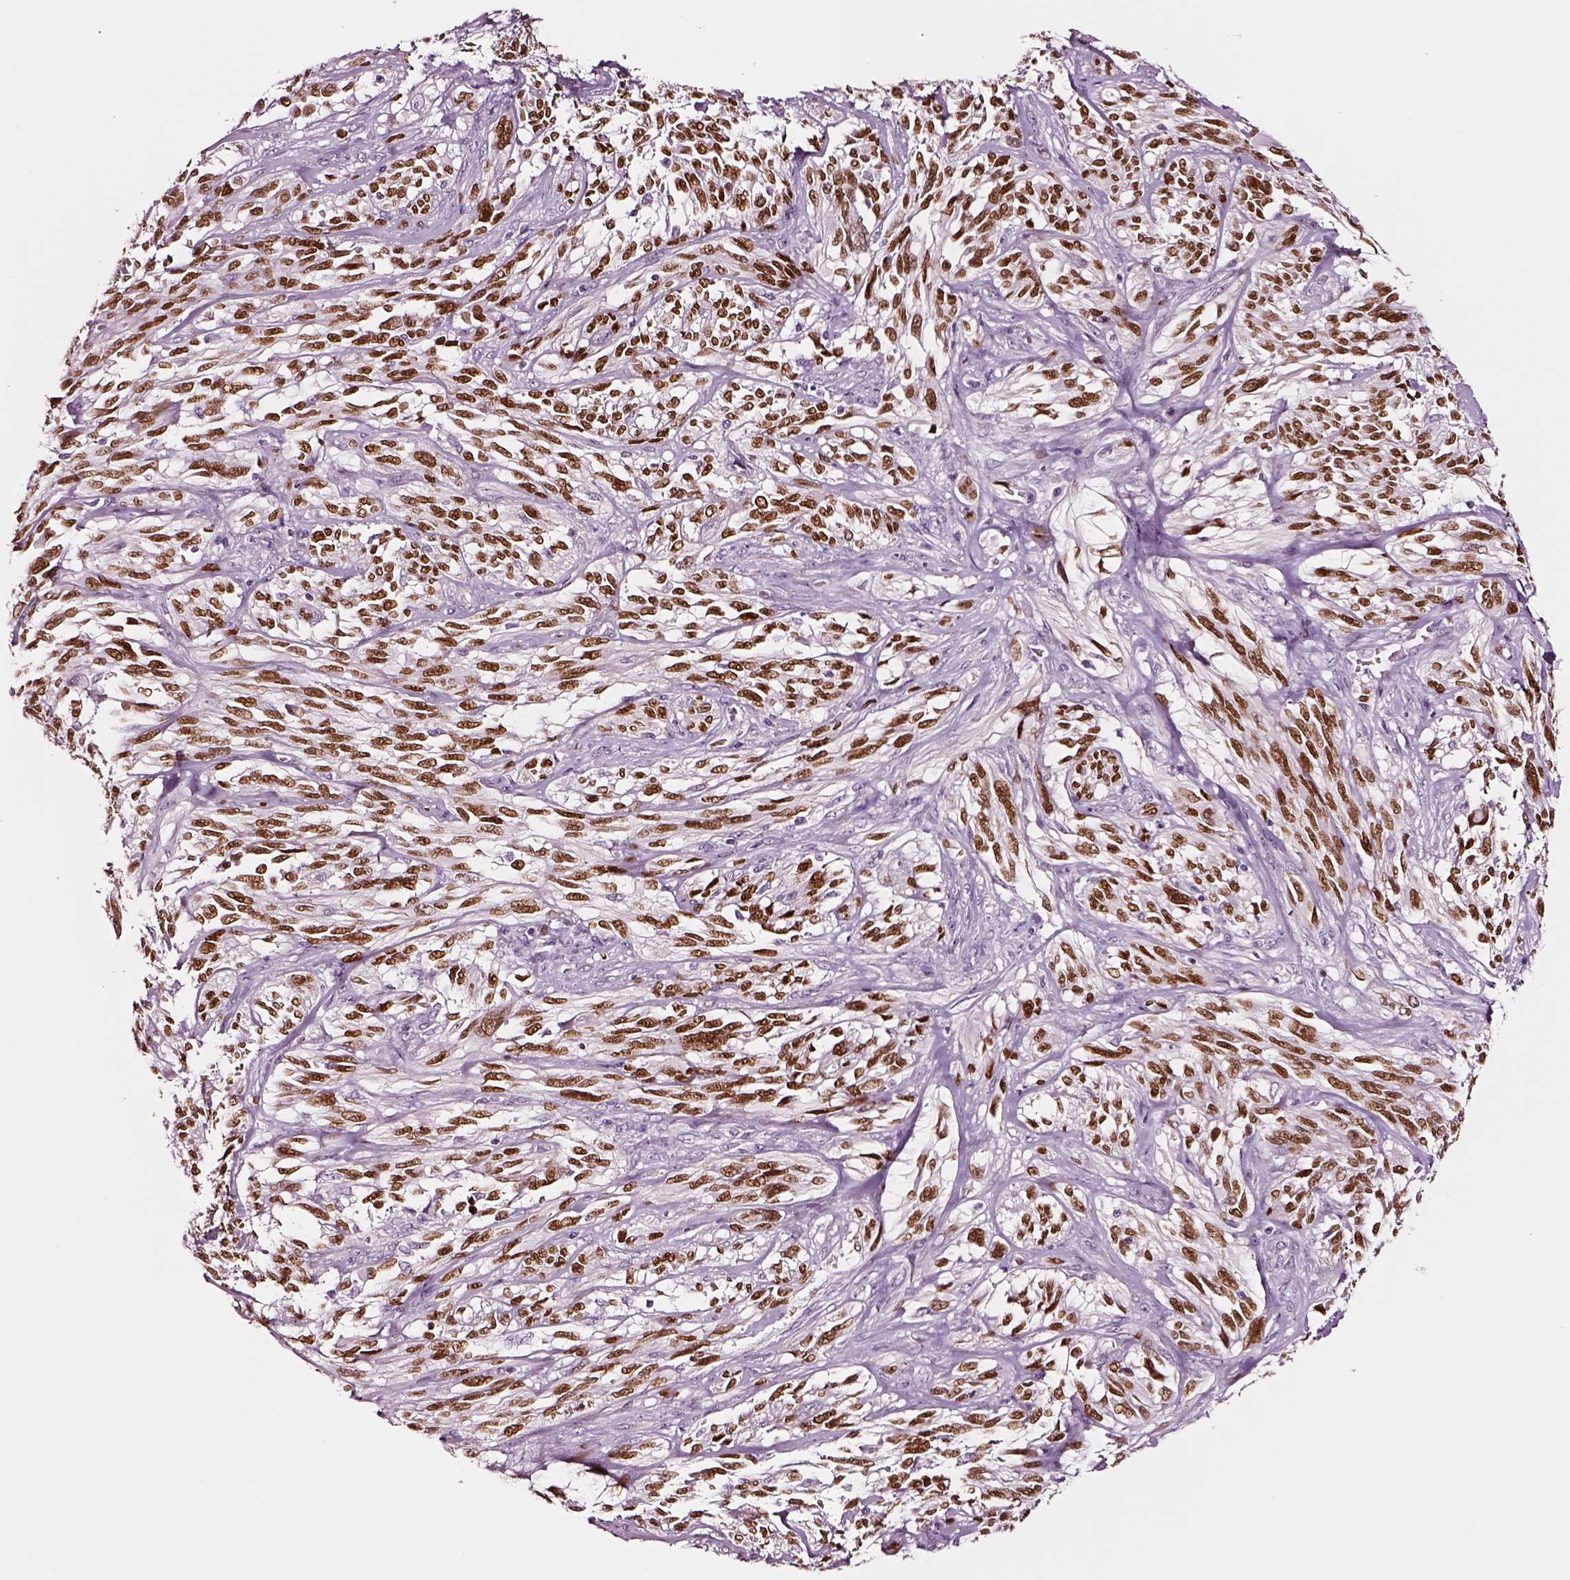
{"staining": {"intensity": "strong", "quantity": ">75%", "location": "nuclear"}, "tissue": "melanoma", "cell_type": "Tumor cells", "image_type": "cancer", "snomed": [{"axis": "morphology", "description": "Malignant melanoma, NOS"}, {"axis": "topography", "description": "Skin"}], "caption": "Protein expression analysis of human melanoma reveals strong nuclear expression in approximately >75% of tumor cells.", "gene": "SOX10", "patient": {"sex": "female", "age": 91}}